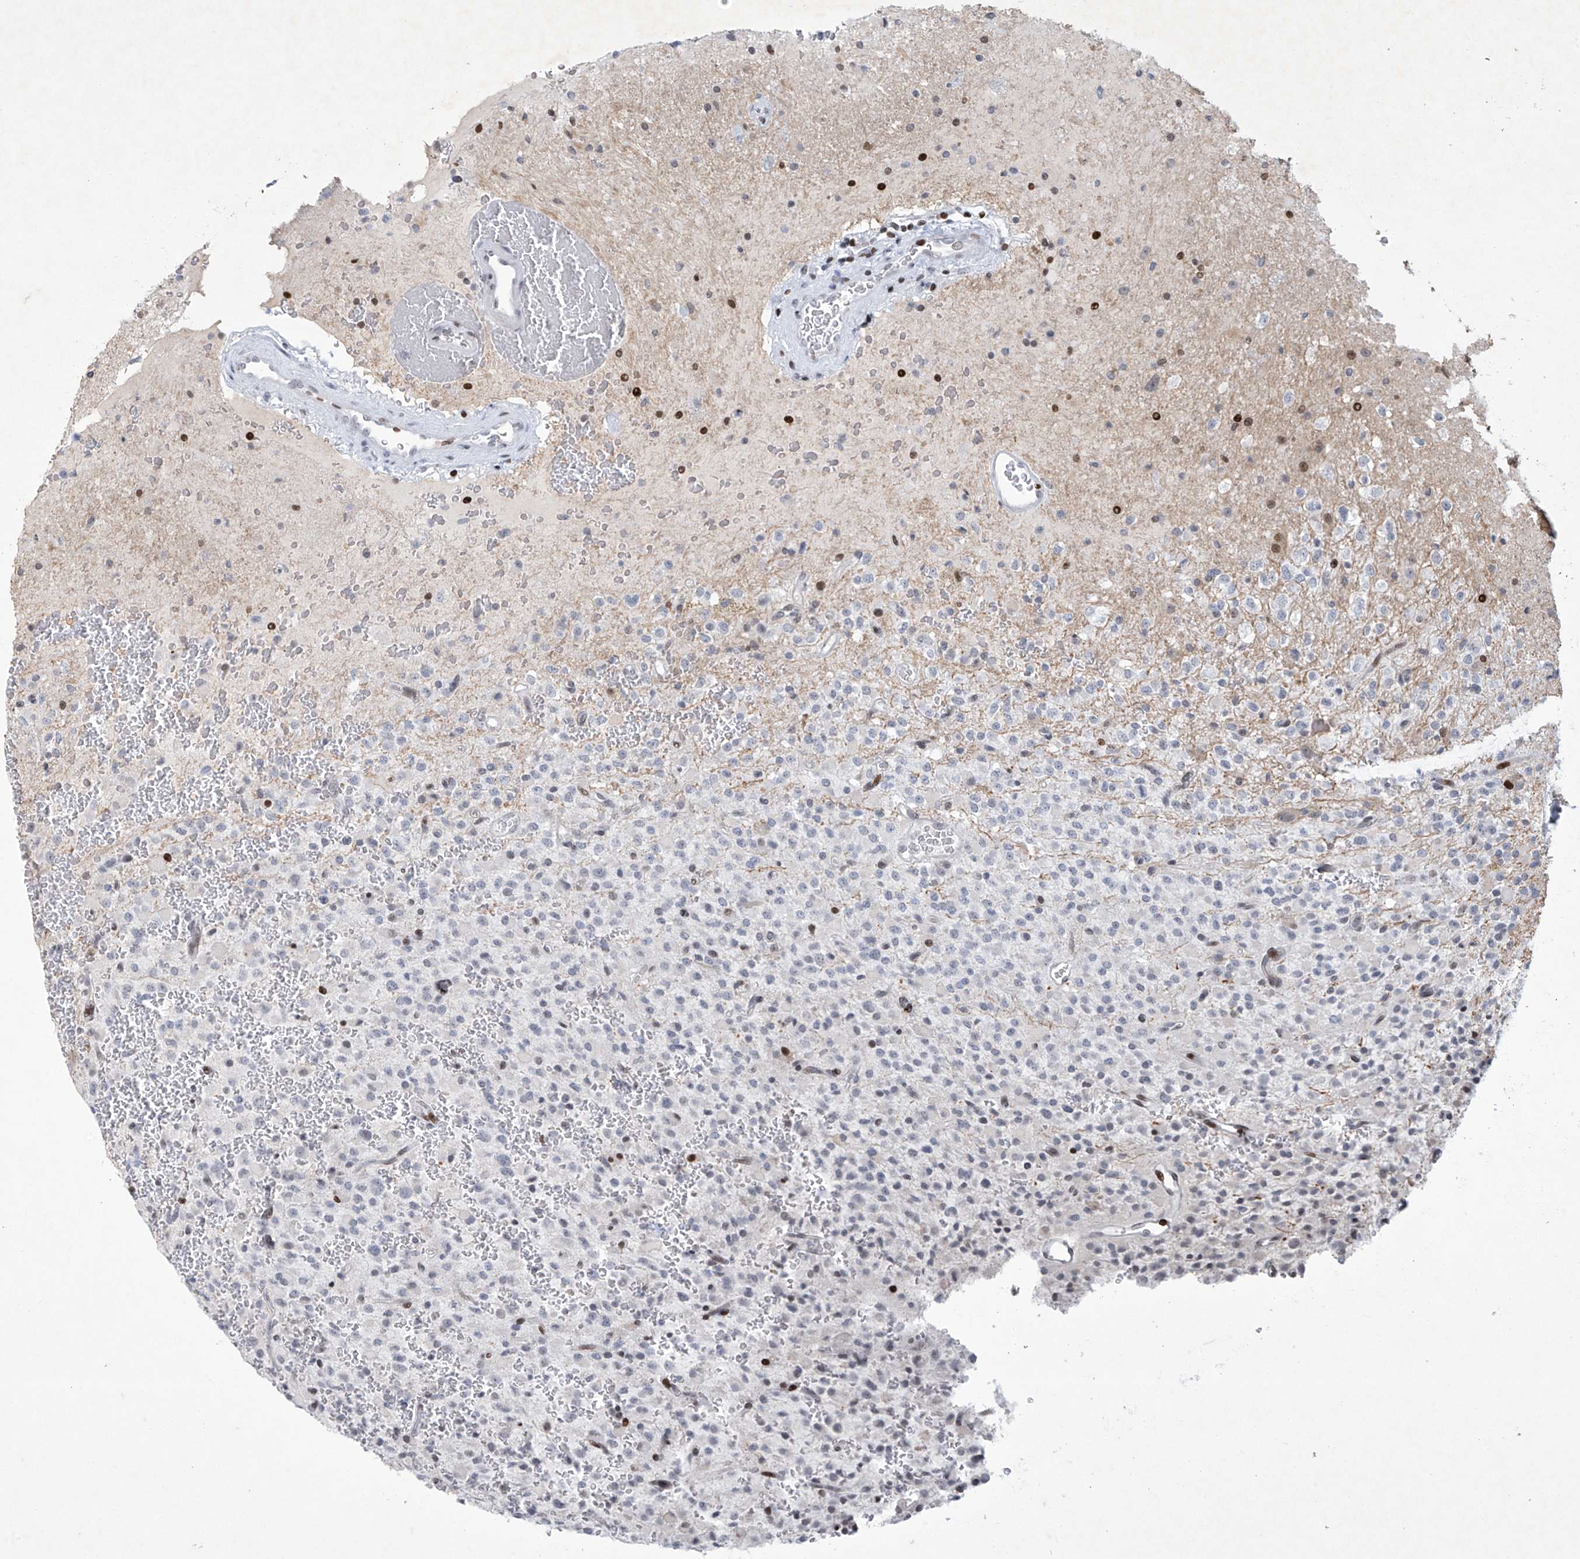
{"staining": {"intensity": "negative", "quantity": "none", "location": "none"}, "tissue": "glioma", "cell_type": "Tumor cells", "image_type": "cancer", "snomed": [{"axis": "morphology", "description": "Glioma, malignant, High grade"}, {"axis": "topography", "description": "Brain"}], "caption": "Tumor cells show no significant expression in high-grade glioma (malignant).", "gene": "RFX7", "patient": {"sex": "male", "age": 34}}